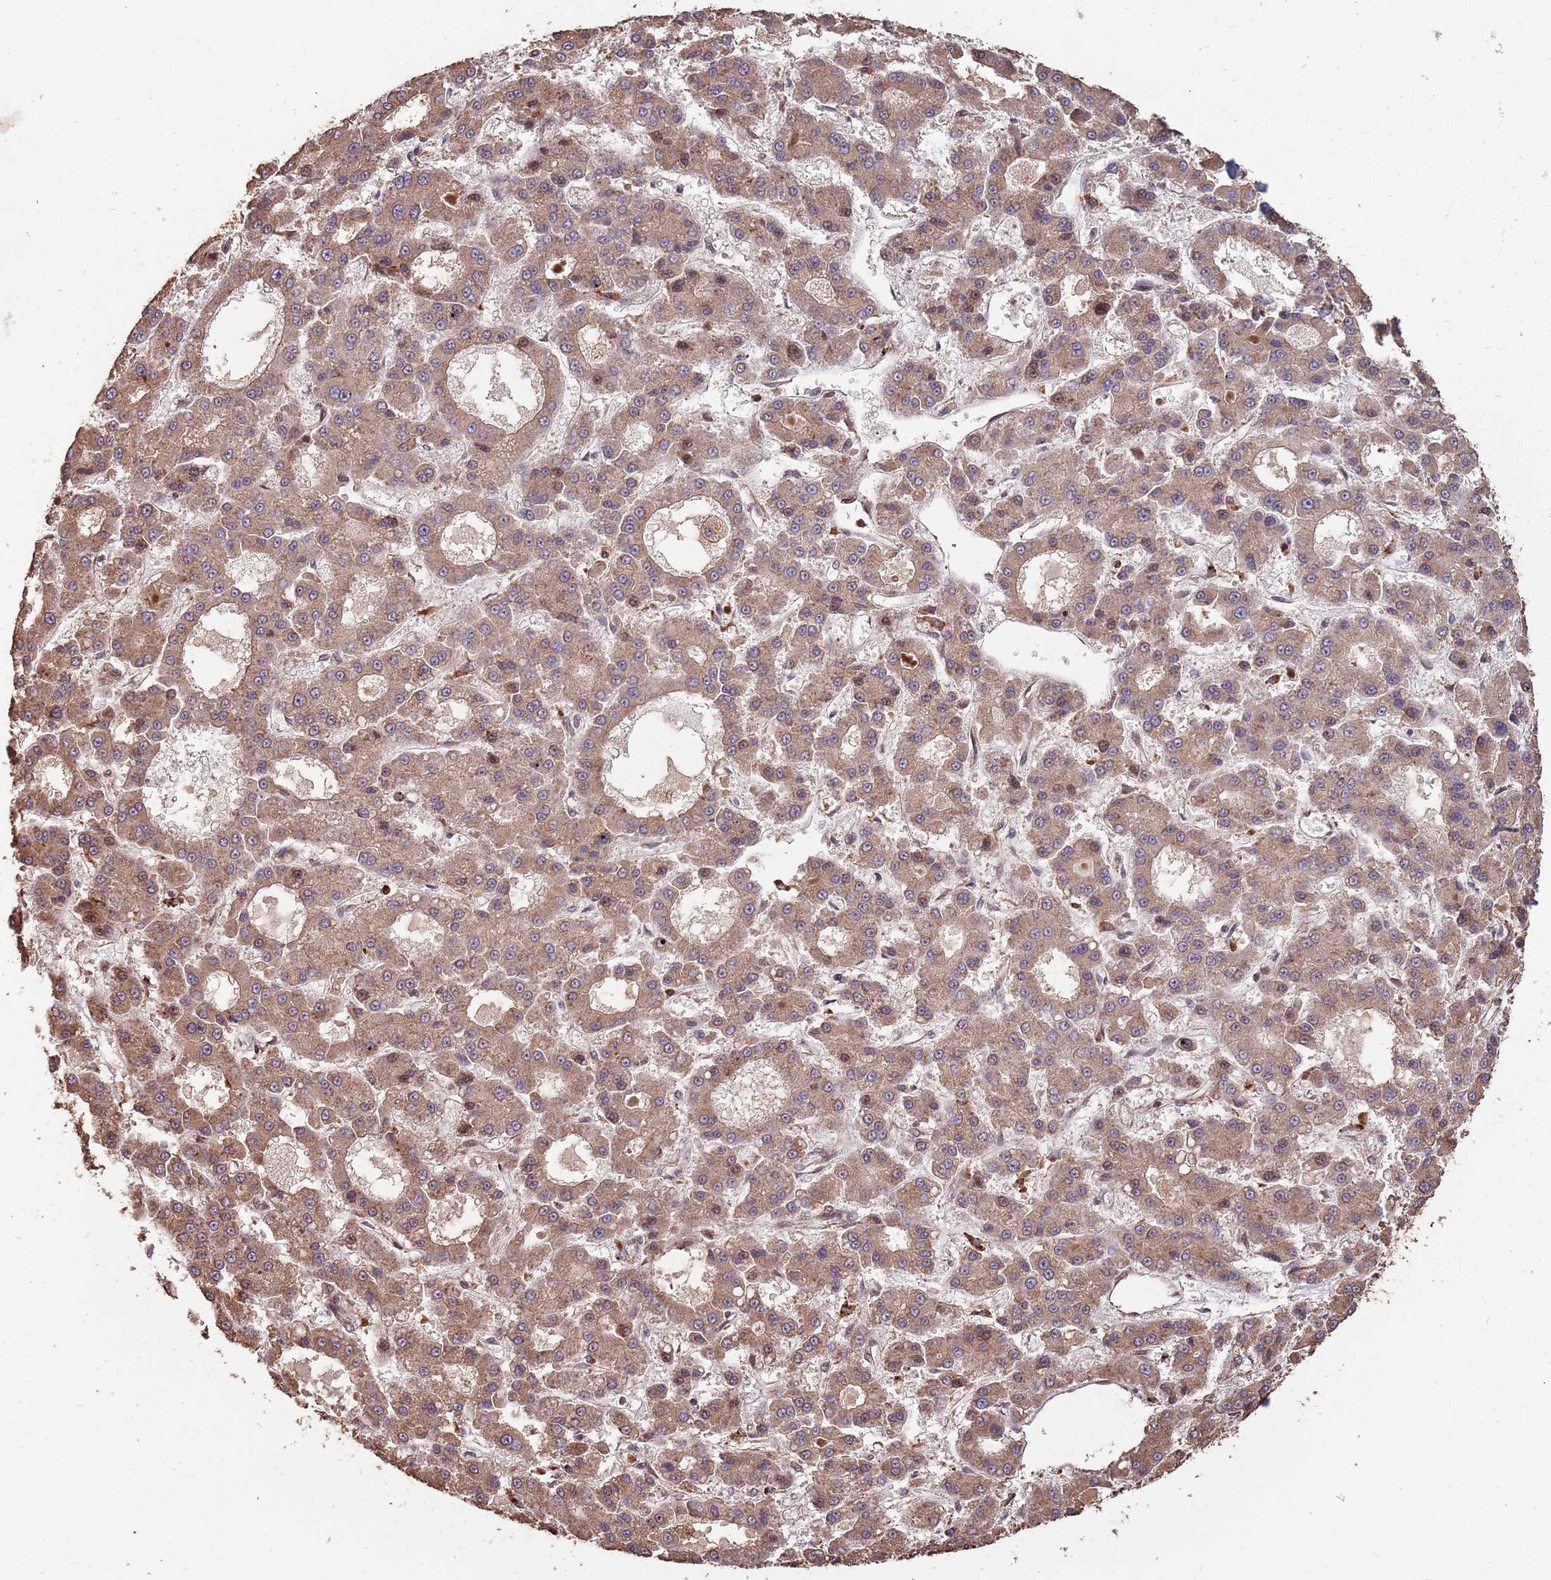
{"staining": {"intensity": "moderate", "quantity": ">75%", "location": "cytoplasmic/membranous"}, "tissue": "liver cancer", "cell_type": "Tumor cells", "image_type": "cancer", "snomed": [{"axis": "morphology", "description": "Carcinoma, Hepatocellular, NOS"}, {"axis": "topography", "description": "Liver"}], "caption": "Protein positivity by immunohistochemistry reveals moderate cytoplasmic/membranous staining in approximately >75% of tumor cells in hepatocellular carcinoma (liver).", "gene": "ZNF428", "patient": {"sex": "male", "age": 70}}